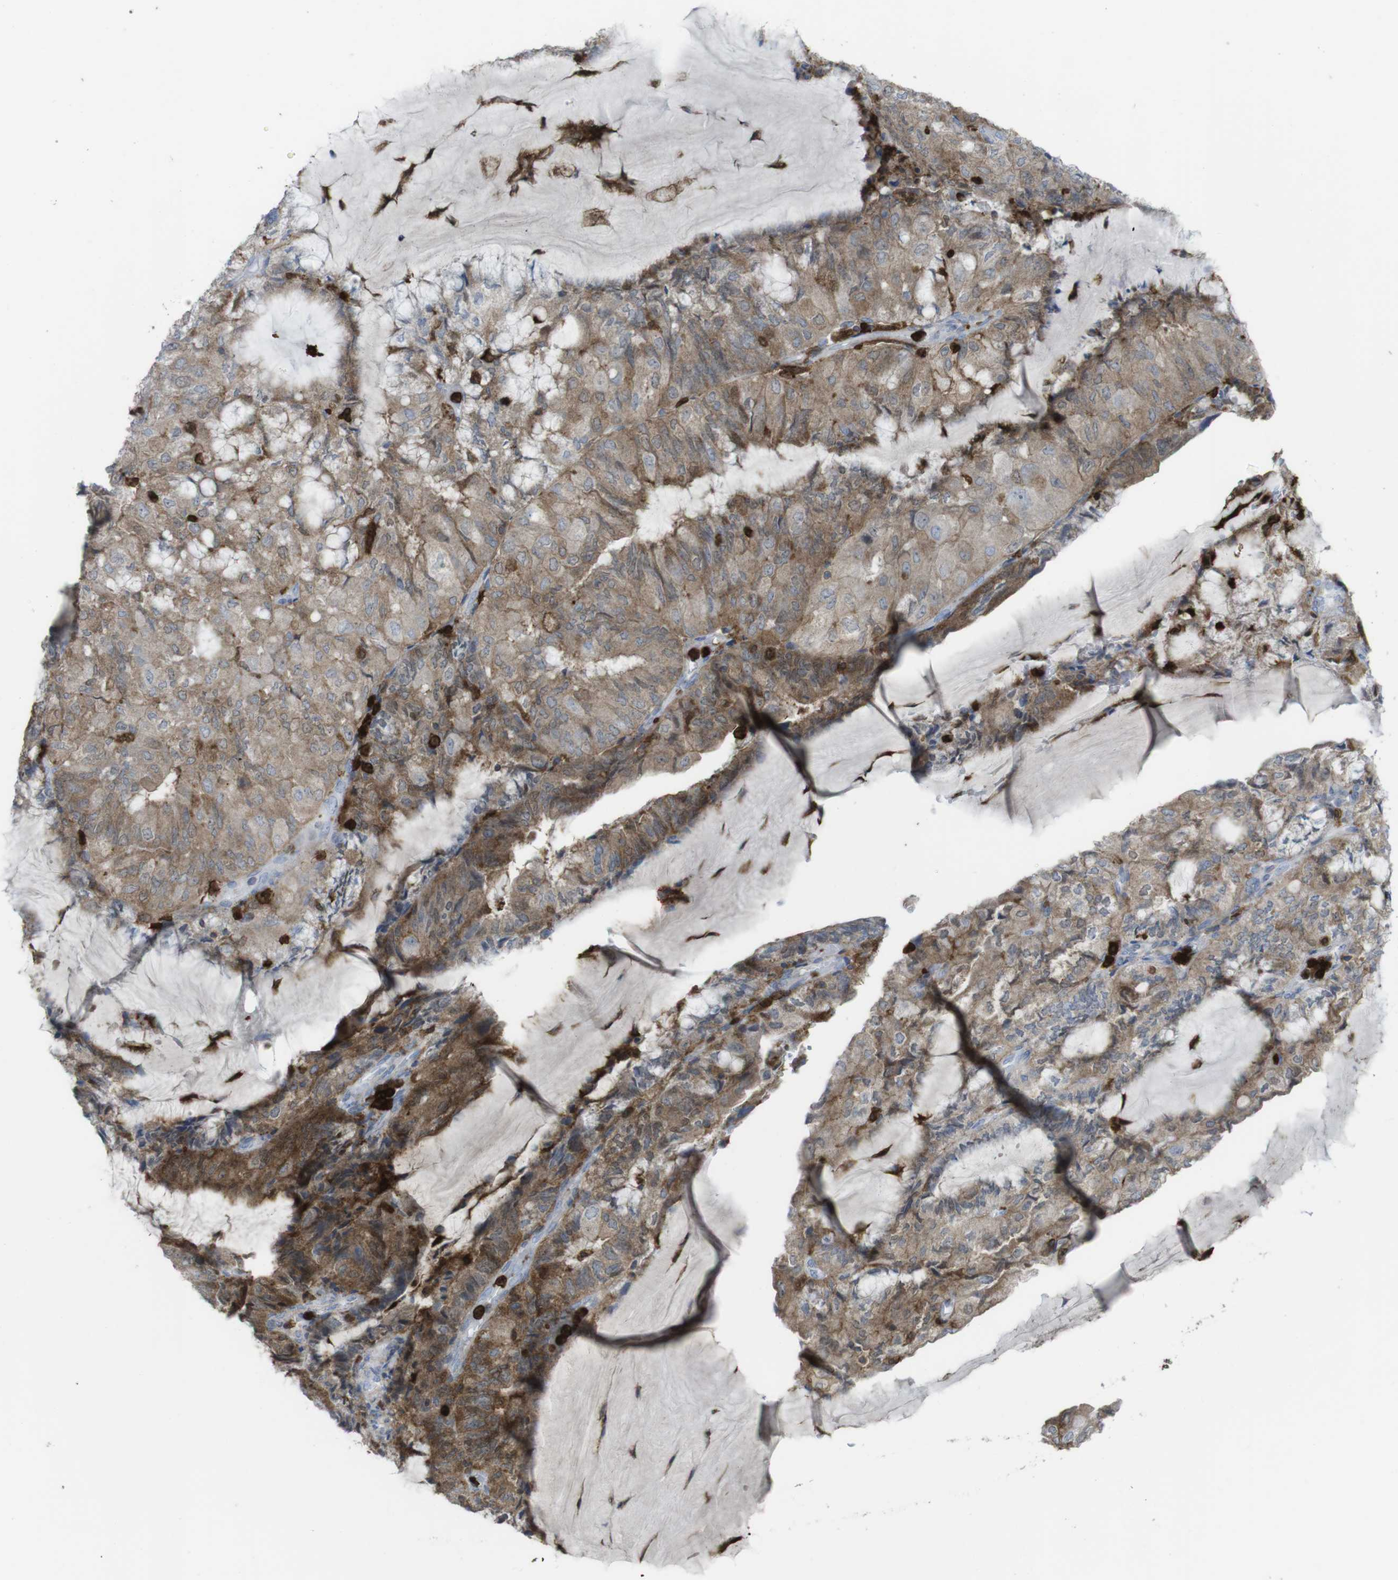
{"staining": {"intensity": "moderate", "quantity": ">75%", "location": "cytoplasmic/membranous"}, "tissue": "endometrial cancer", "cell_type": "Tumor cells", "image_type": "cancer", "snomed": [{"axis": "morphology", "description": "Adenocarcinoma, NOS"}, {"axis": "topography", "description": "Endometrium"}], "caption": "Endometrial cancer stained for a protein (brown) reveals moderate cytoplasmic/membranous positive positivity in about >75% of tumor cells.", "gene": "PRKCD", "patient": {"sex": "female", "age": 81}}